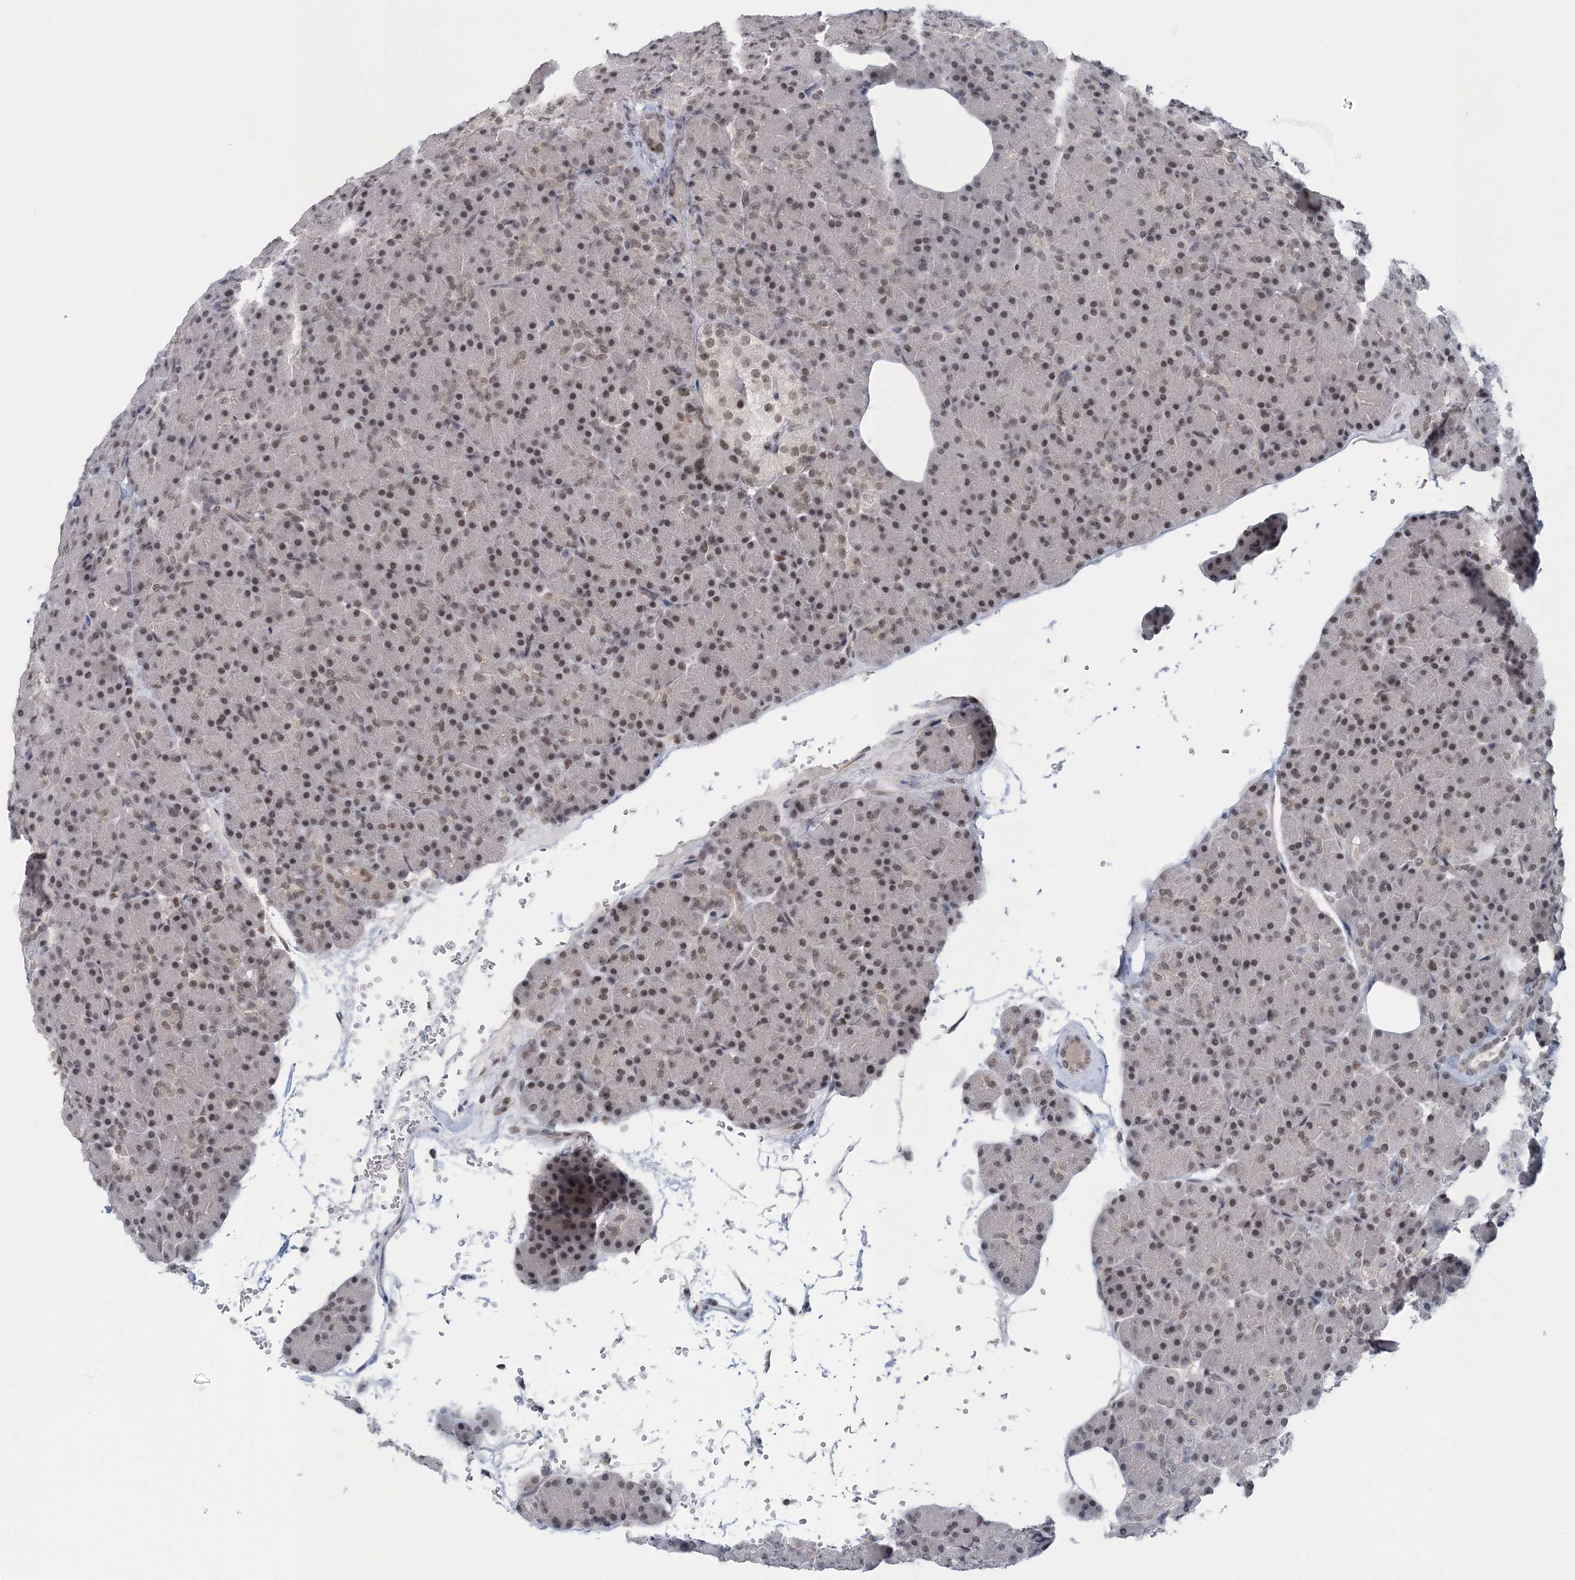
{"staining": {"intensity": "weak", "quantity": ">75%", "location": "nuclear"}, "tissue": "pancreas", "cell_type": "Exocrine glandular cells", "image_type": "normal", "snomed": [{"axis": "morphology", "description": "Normal tissue, NOS"}, {"axis": "topography", "description": "Pancreas"}], "caption": "Pancreas stained for a protein demonstrates weak nuclear positivity in exocrine glandular cells. (DAB = brown stain, brightfield microscopy at high magnification).", "gene": "PDS5A", "patient": {"sex": "female", "age": 43}}